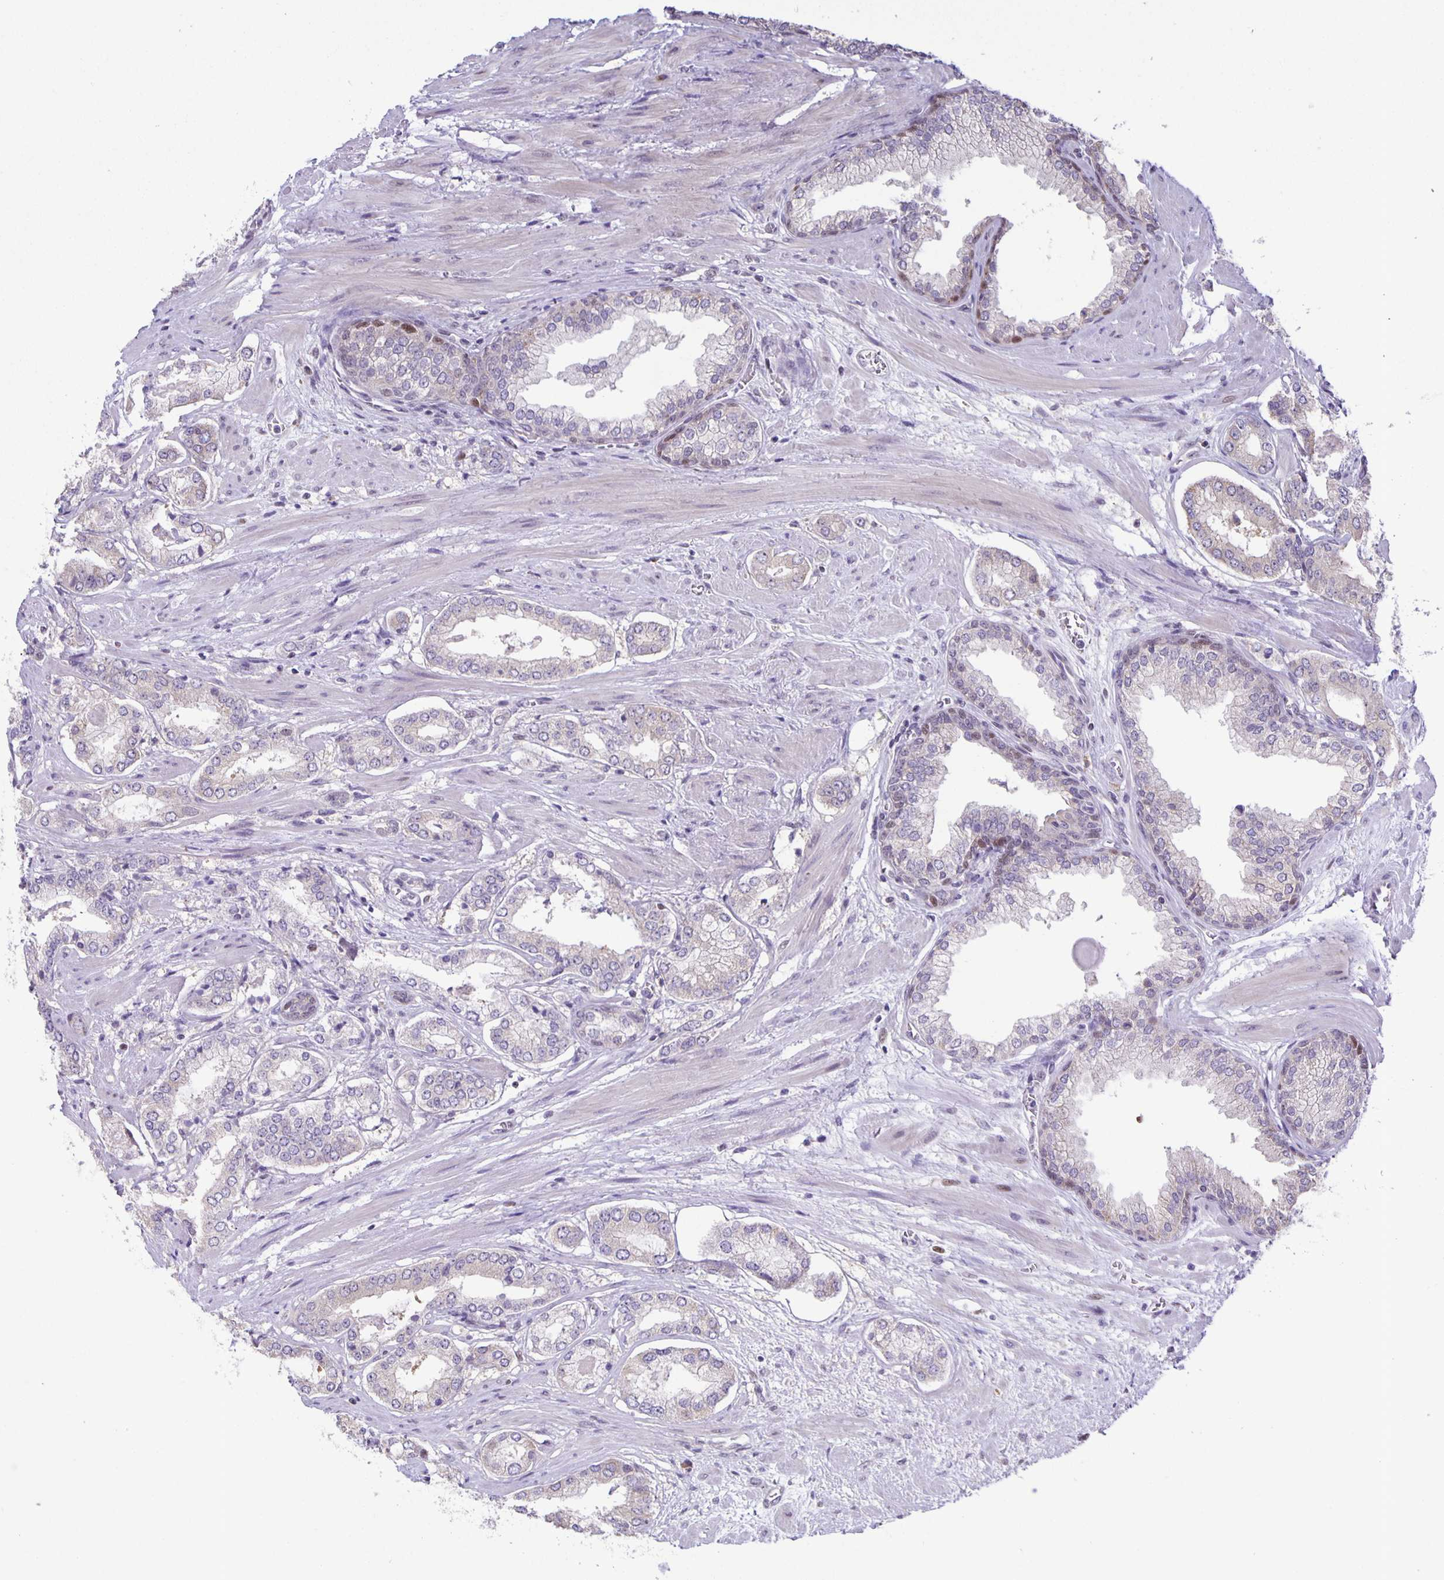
{"staining": {"intensity": "negative", "quantity": "none", "location": "none"}, "tissue": "prostate cancer", "cell_type": "Tumor cells", "image_type": "cancer", "snomed": [{"axis": "morphology", "description": "Adenocarcinoma, Low grade"}, {"axis": "topography", "description": "Prostate"}], "caption": "Immunohistochemistry (IHC) histopathology image of neoplastic tissue: human prostate low-grade adenocarcinoma stained with DAB displays no significant protein expression in tumor cells.", "gene": "MAPK12", "patient": {"sex": "male", "age": 64}}